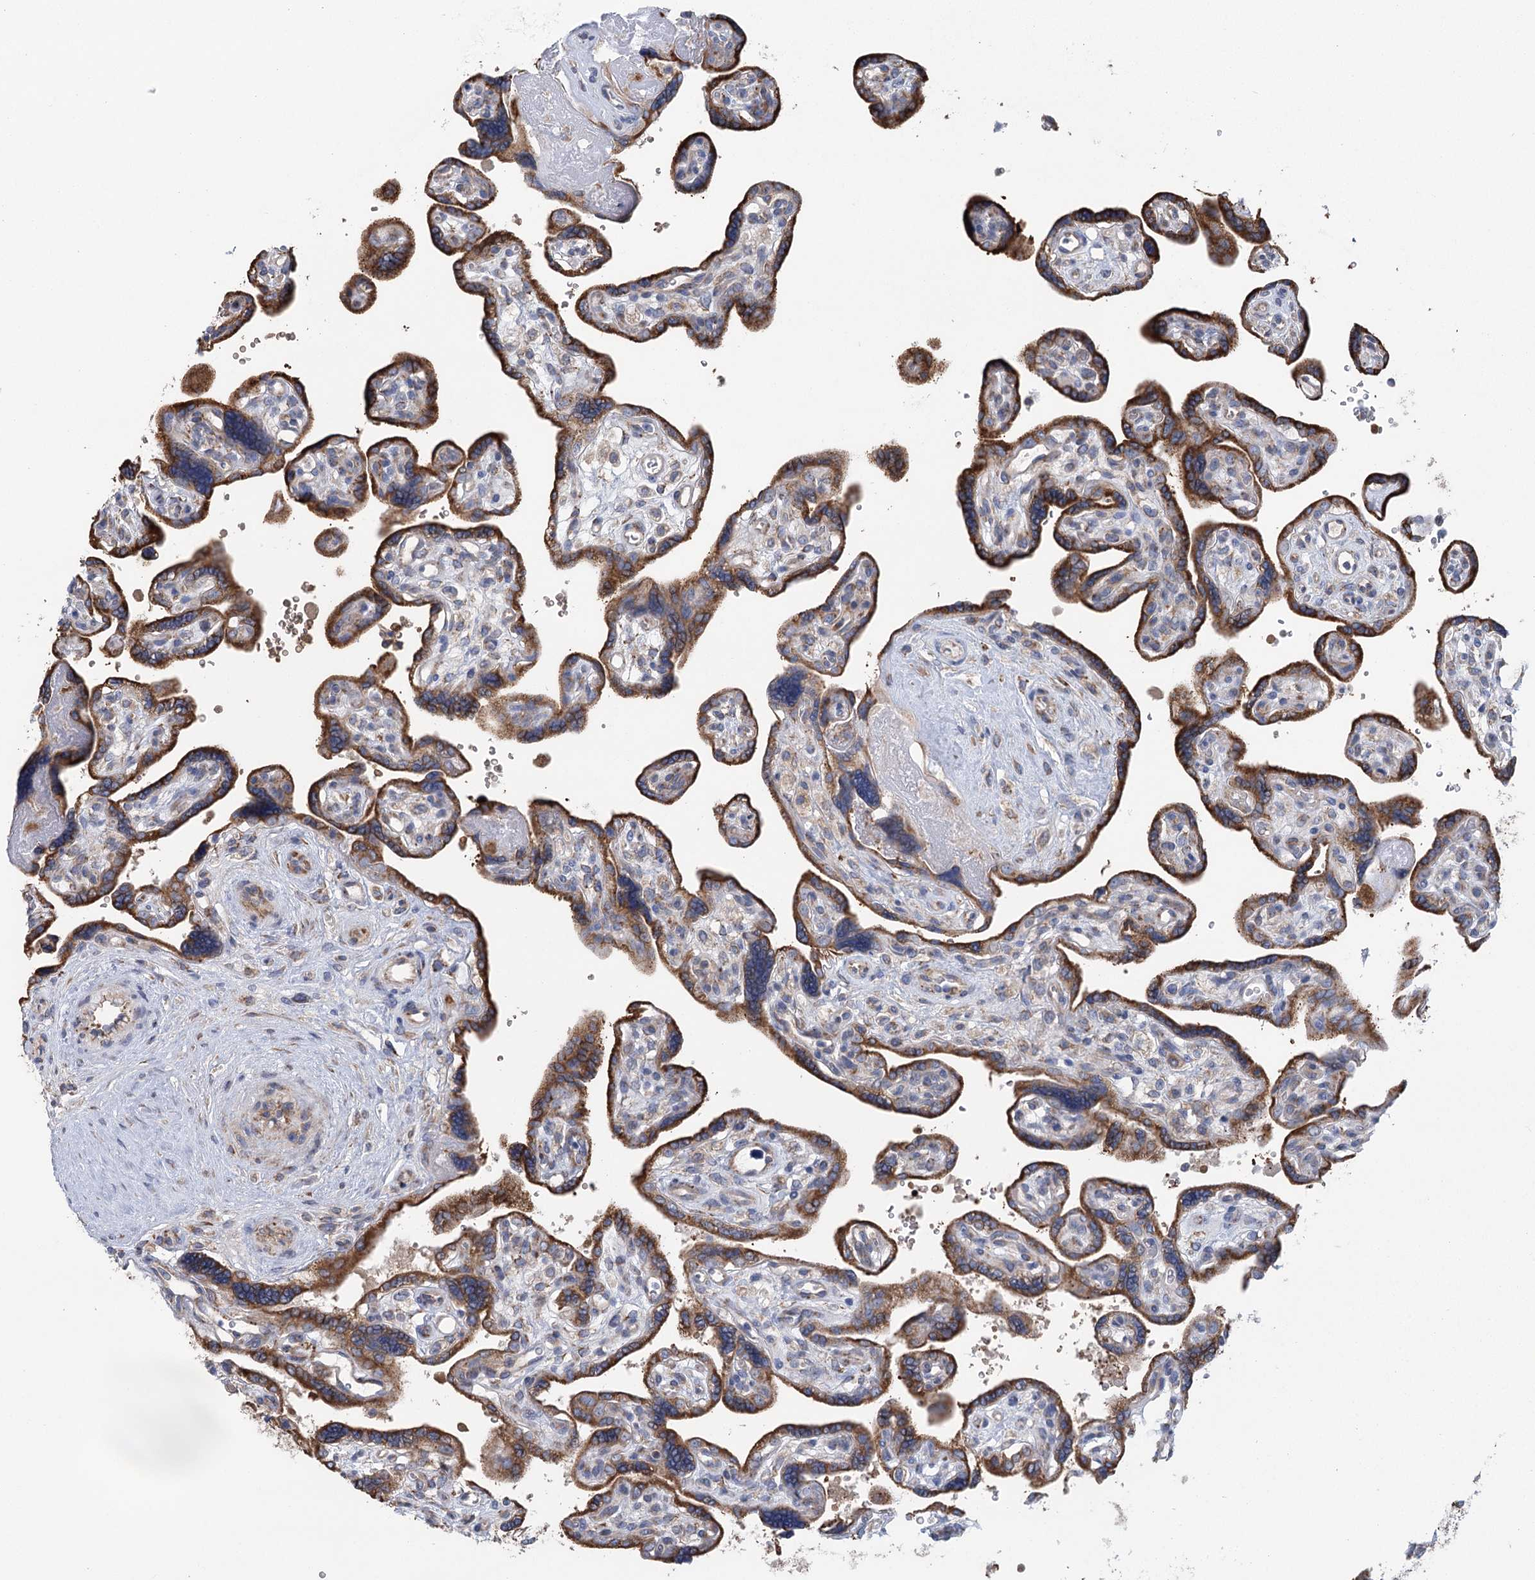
{"staining": {"intensity": "strong", "quantity": ">75%", "location": "cytoplasmic/membranous"}, "tissue": "placenta", "cell_type": "Trophoblastic cells", "image_type": "normal", "snomed": [{"axis": "morphology", "description": "Normal tissue, NOS"}, {"axis": "topography", "description": "Placenta"}], "caption": "About >75% of trophoblastic cells in normal placenta demonstrate strong cytoplasmic/membranous protein staining as visualized by brown immunohistochemical staining.", "gene": "METTL24", "patient": {"sex": "female", "age": 39}}